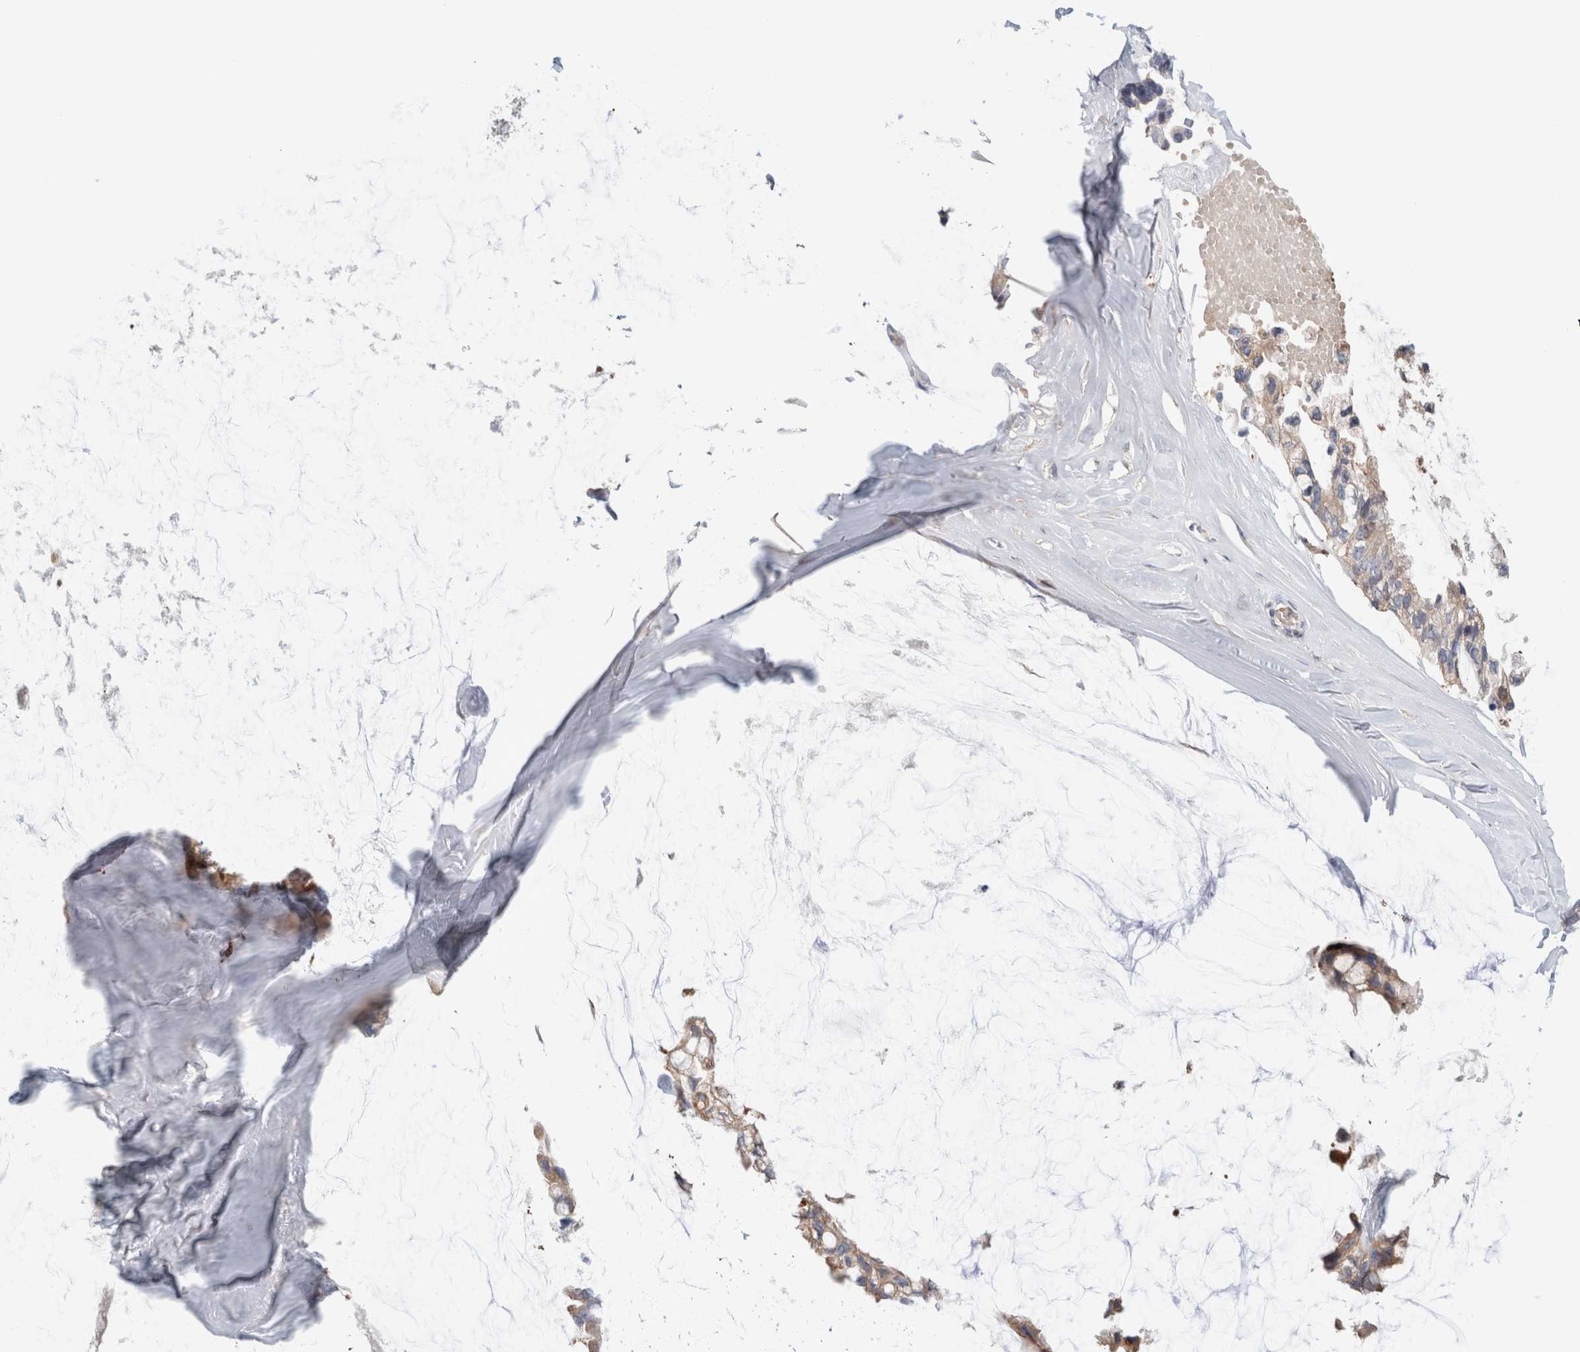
{"staining": {"intensity": "moderate", "quantity": ">75%", "location": "cytoplasmic/membranous"}, "tissue": "ovarian cancer", "cell_type": "Tumor cells", "image_type": "cancer", "snomed": [{"axis": "morphology", "description": "Cystadenocarcinoma, mucinous, NOS"}, {"axis": "topography", "description": "Ovary"}], "caption": "Immunohistochemical staining of ovarian cancer (mucinous cystadenocarcinoma) reveals moderate cytoplasmic/membranous protein expression in approximately >75% of tumor cells. (DAB = brown stain, brightfield microscopy at high magnification).", "gene": "KLHL14", "patient": {"sex": "female", "age": 39}}